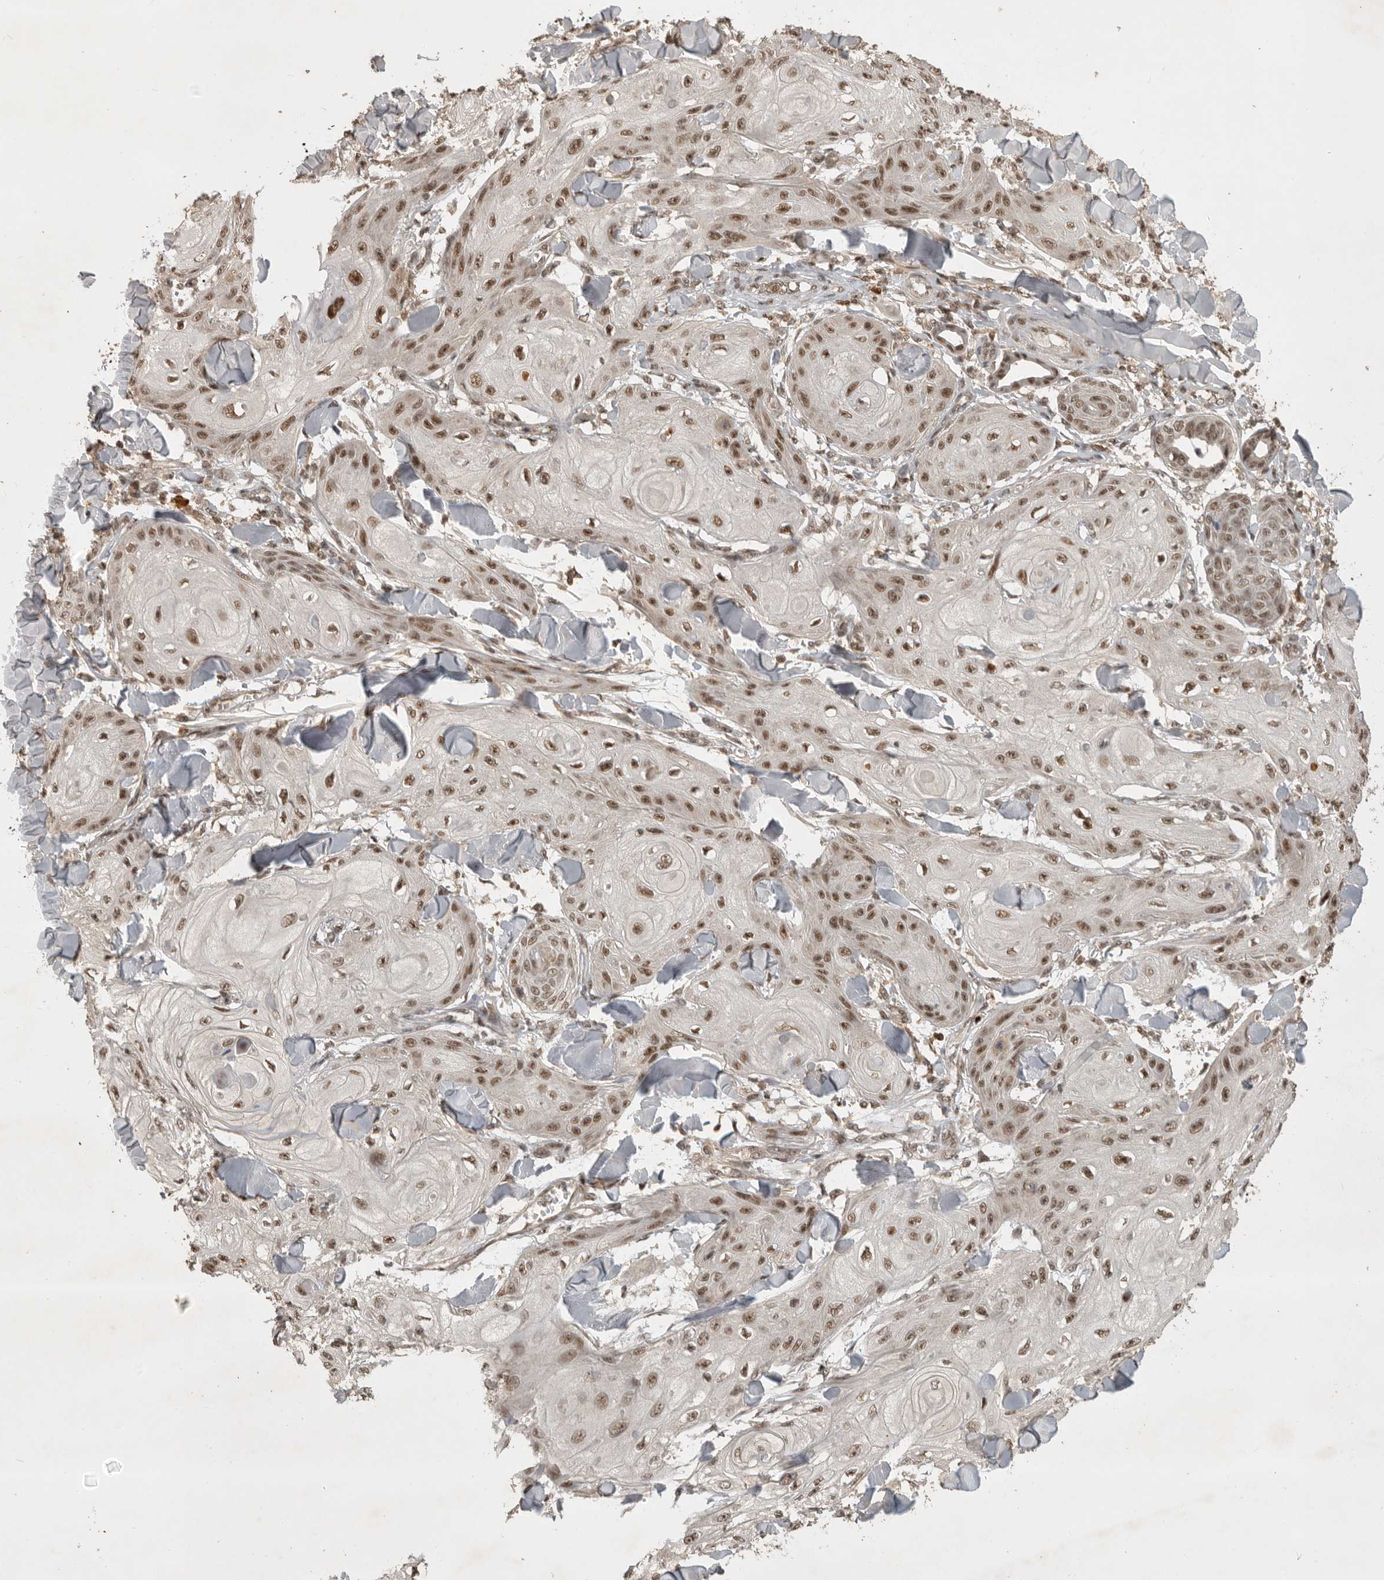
{"staining": {"intensity": "moderate", "quantity": ">75%", "location": "nuclear"}, "tissue": "skin cancer", "cell_type": "Tumor cells", "image_type": "cancer", "snomed": [{"axis": "morphology", "description": "Squamous cell carcinoma, NOS"}, {"axis": "topography", "description": "Skin"}], "caption": "Moderate nuclear staining for a protein is seen in about >75% of tumor cells of squamous cell carcinoma (skin) using IHC.", "gene": "CBLL1", "patient": {"sex": "male", "age": 74}}